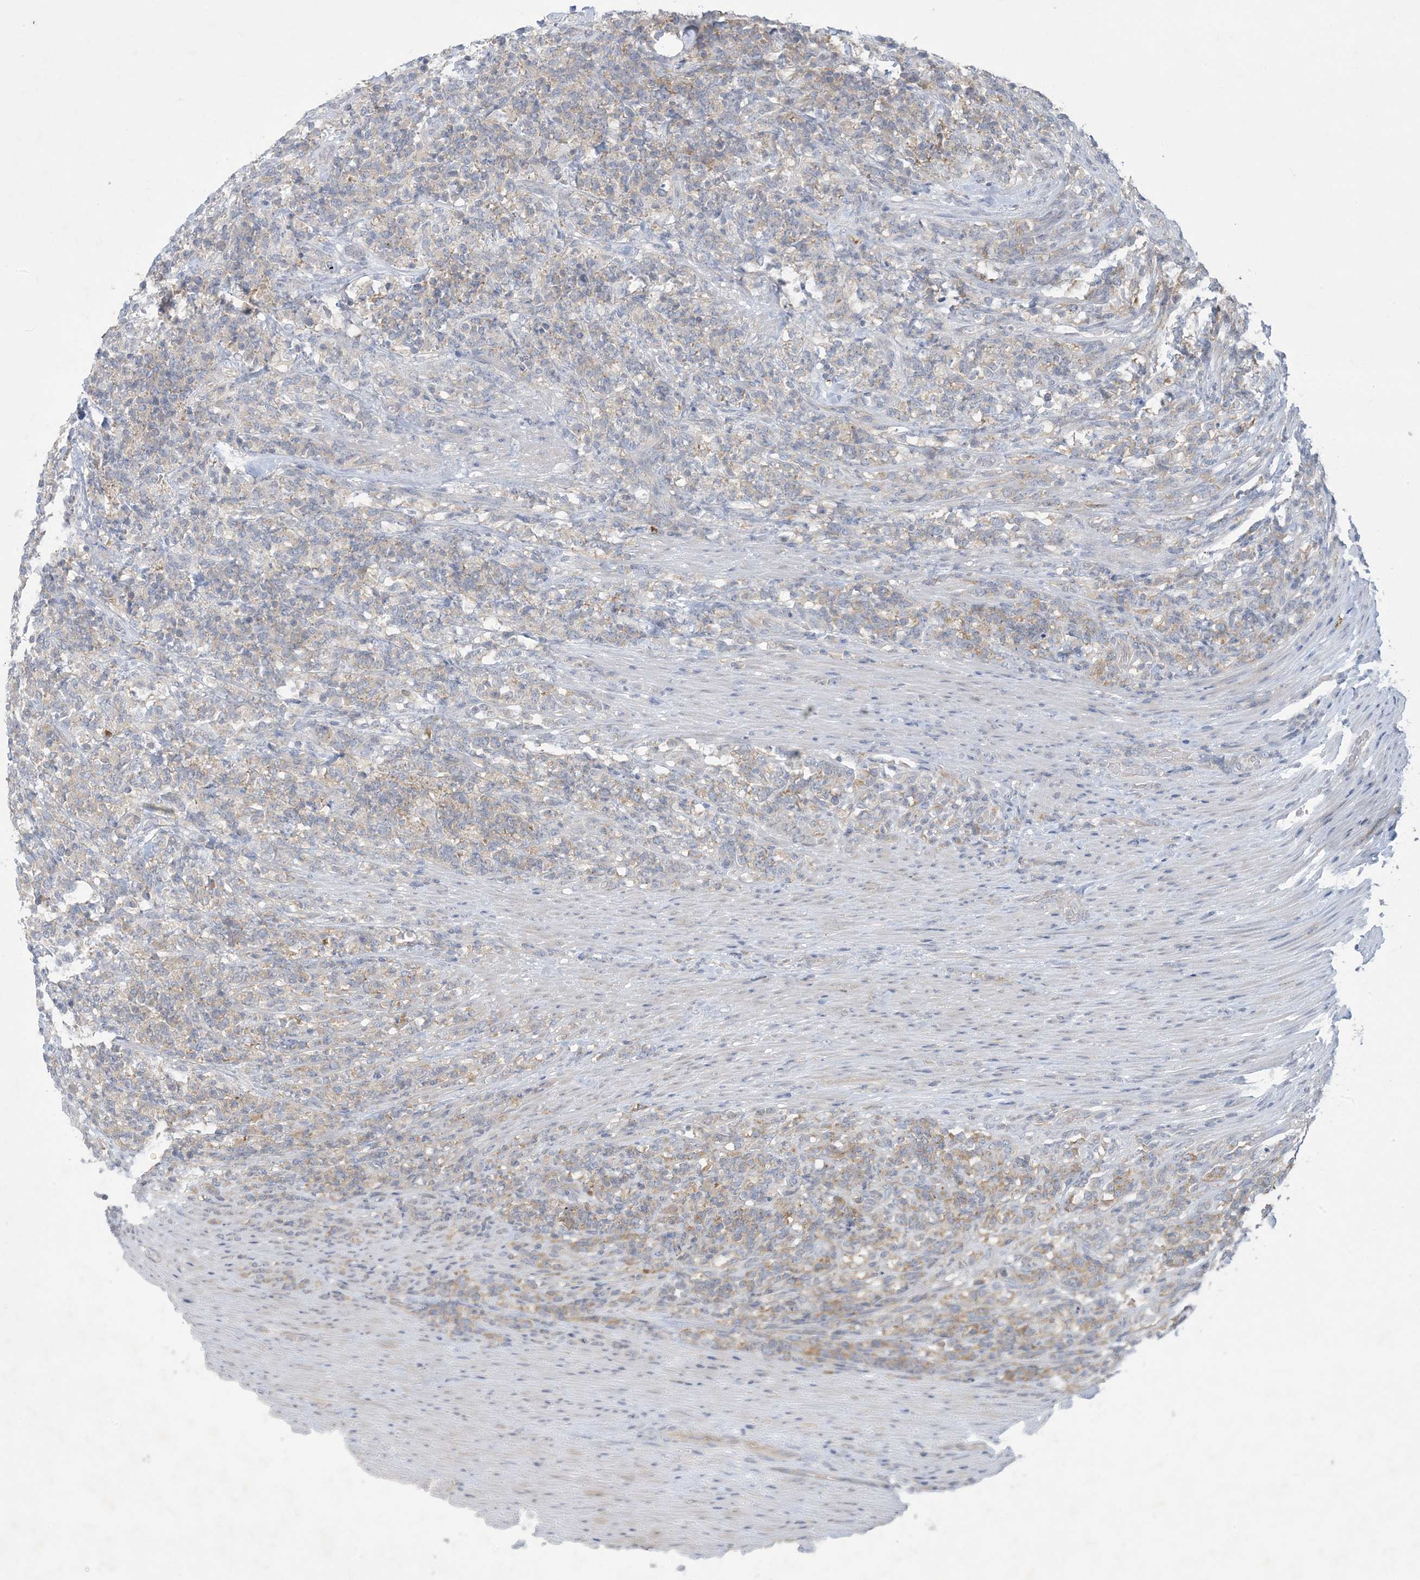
{"staining": {"intensity": "weak", "quantity": "<25%", "location": "cytoplasmic/membranous"}, "tissue": "lymphoma", "cell_type": "Tumor cells", "image_type": "cancer", "snomed": [{"axis": "morphology", "description": "Malignant lymphoma, non-Hodgkin's type, High grade"}, {"axis": "topography", "description": "Soft tissue"}], "caption": "Tumor cells are negative for brown protein staining in lymphoma.", "gene": "KIF3A", "patient": {"sex": "male", "age": 18}}